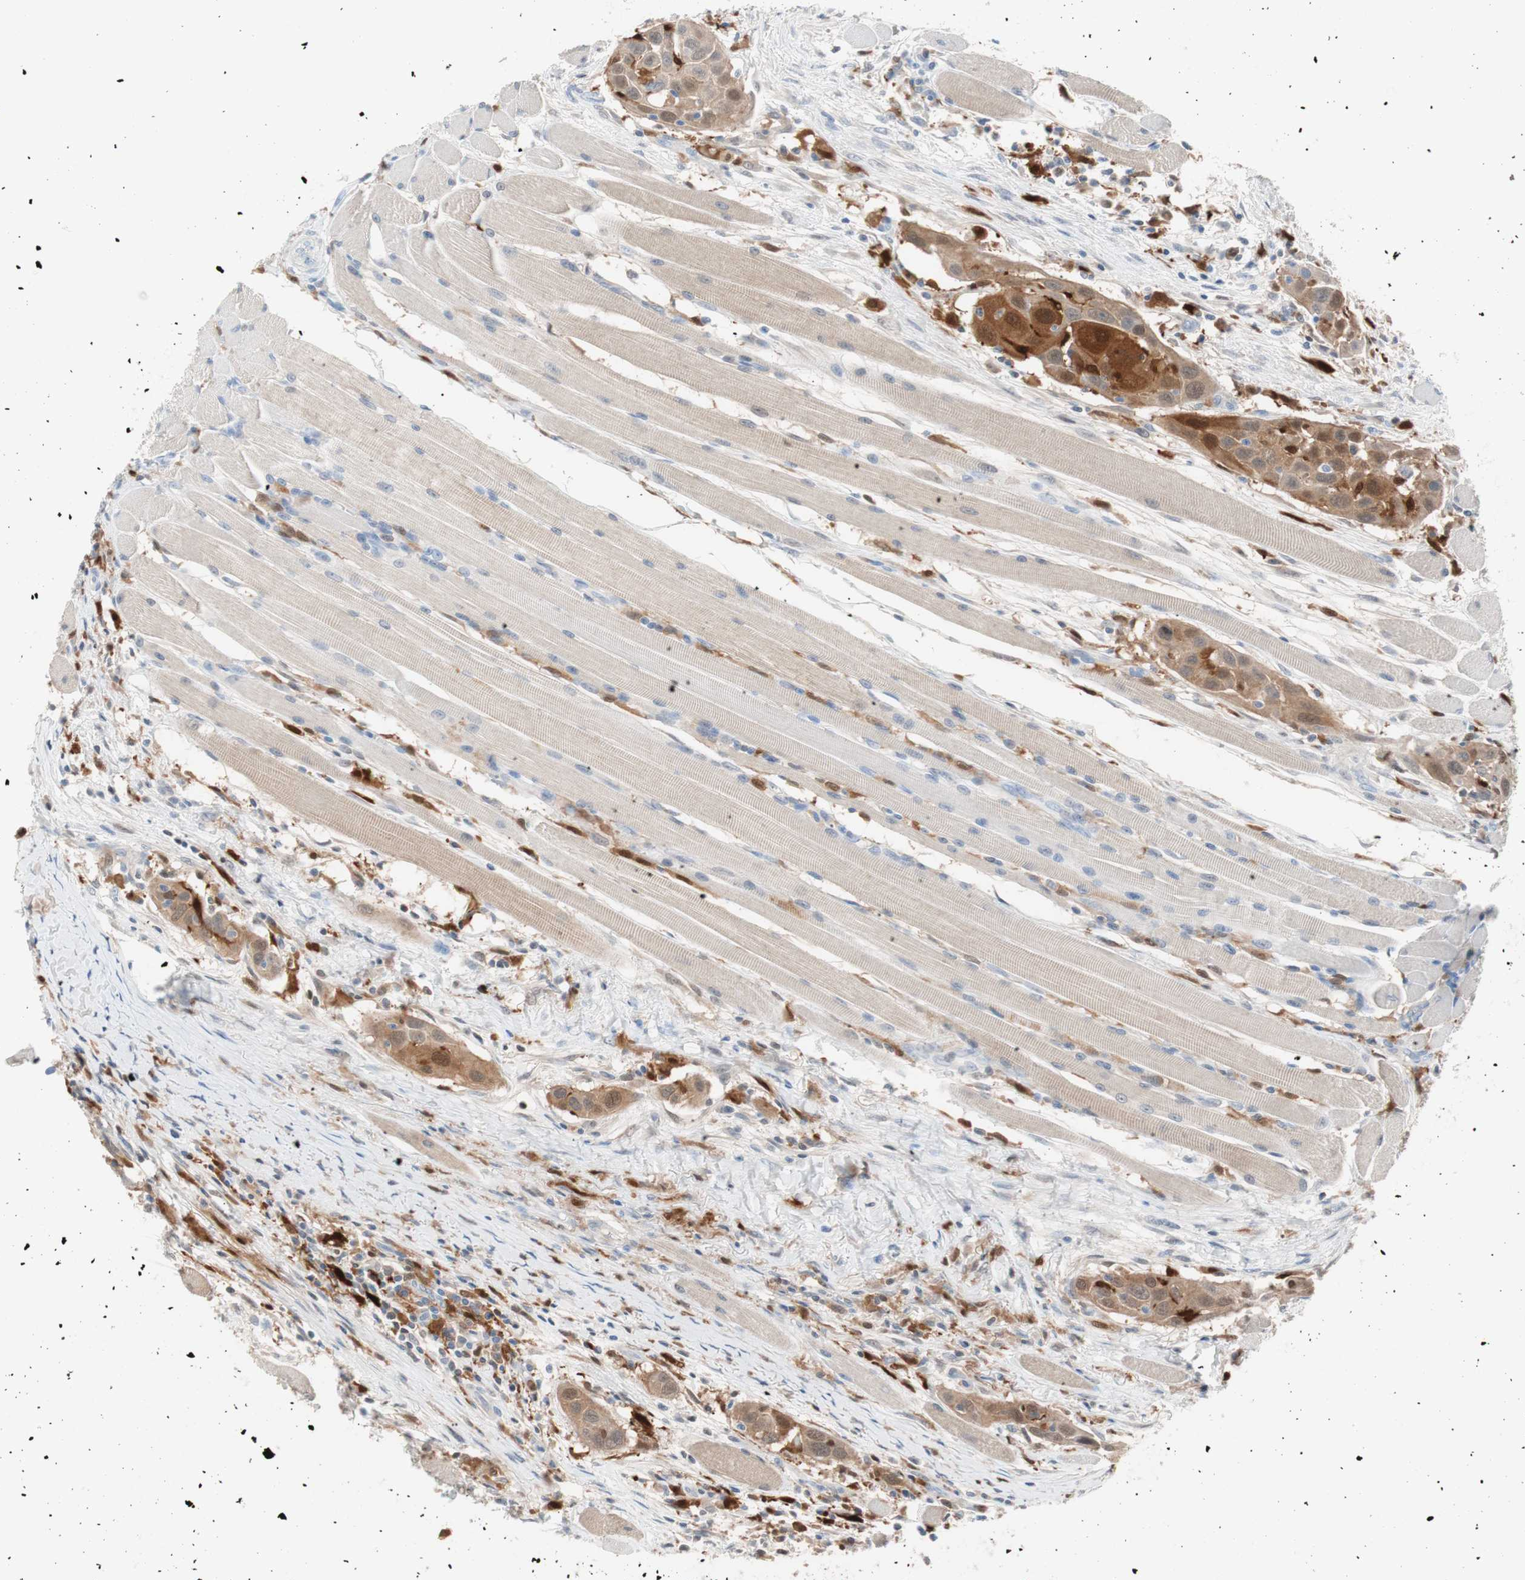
{"staining": {"intensity": "moderate", "quantity": ">75%", "location": "cytoplasmic/membranous,nuclear"}, "tissue": "head and neck cancer", "cell_type": "Tumor cells", "image_type": "cancer", "snomed": [{"axis": "morphology", "description": "Squamous cell carcinoma, NOS"}, {"axis": "topography", "description": "Oral tissue"}, {"axis": "topography", "description": "Head-Neck"}], "caption": "Head and neck cancer (squamous cell carcinoma) tissue exhibits moderate cytoplasmic/membranous and nuclear staining in about >75% of tumor cells, visualized by immunohistochemistry.", "gene": "IL18", "patient": {"sex": "female", "age": 50}}